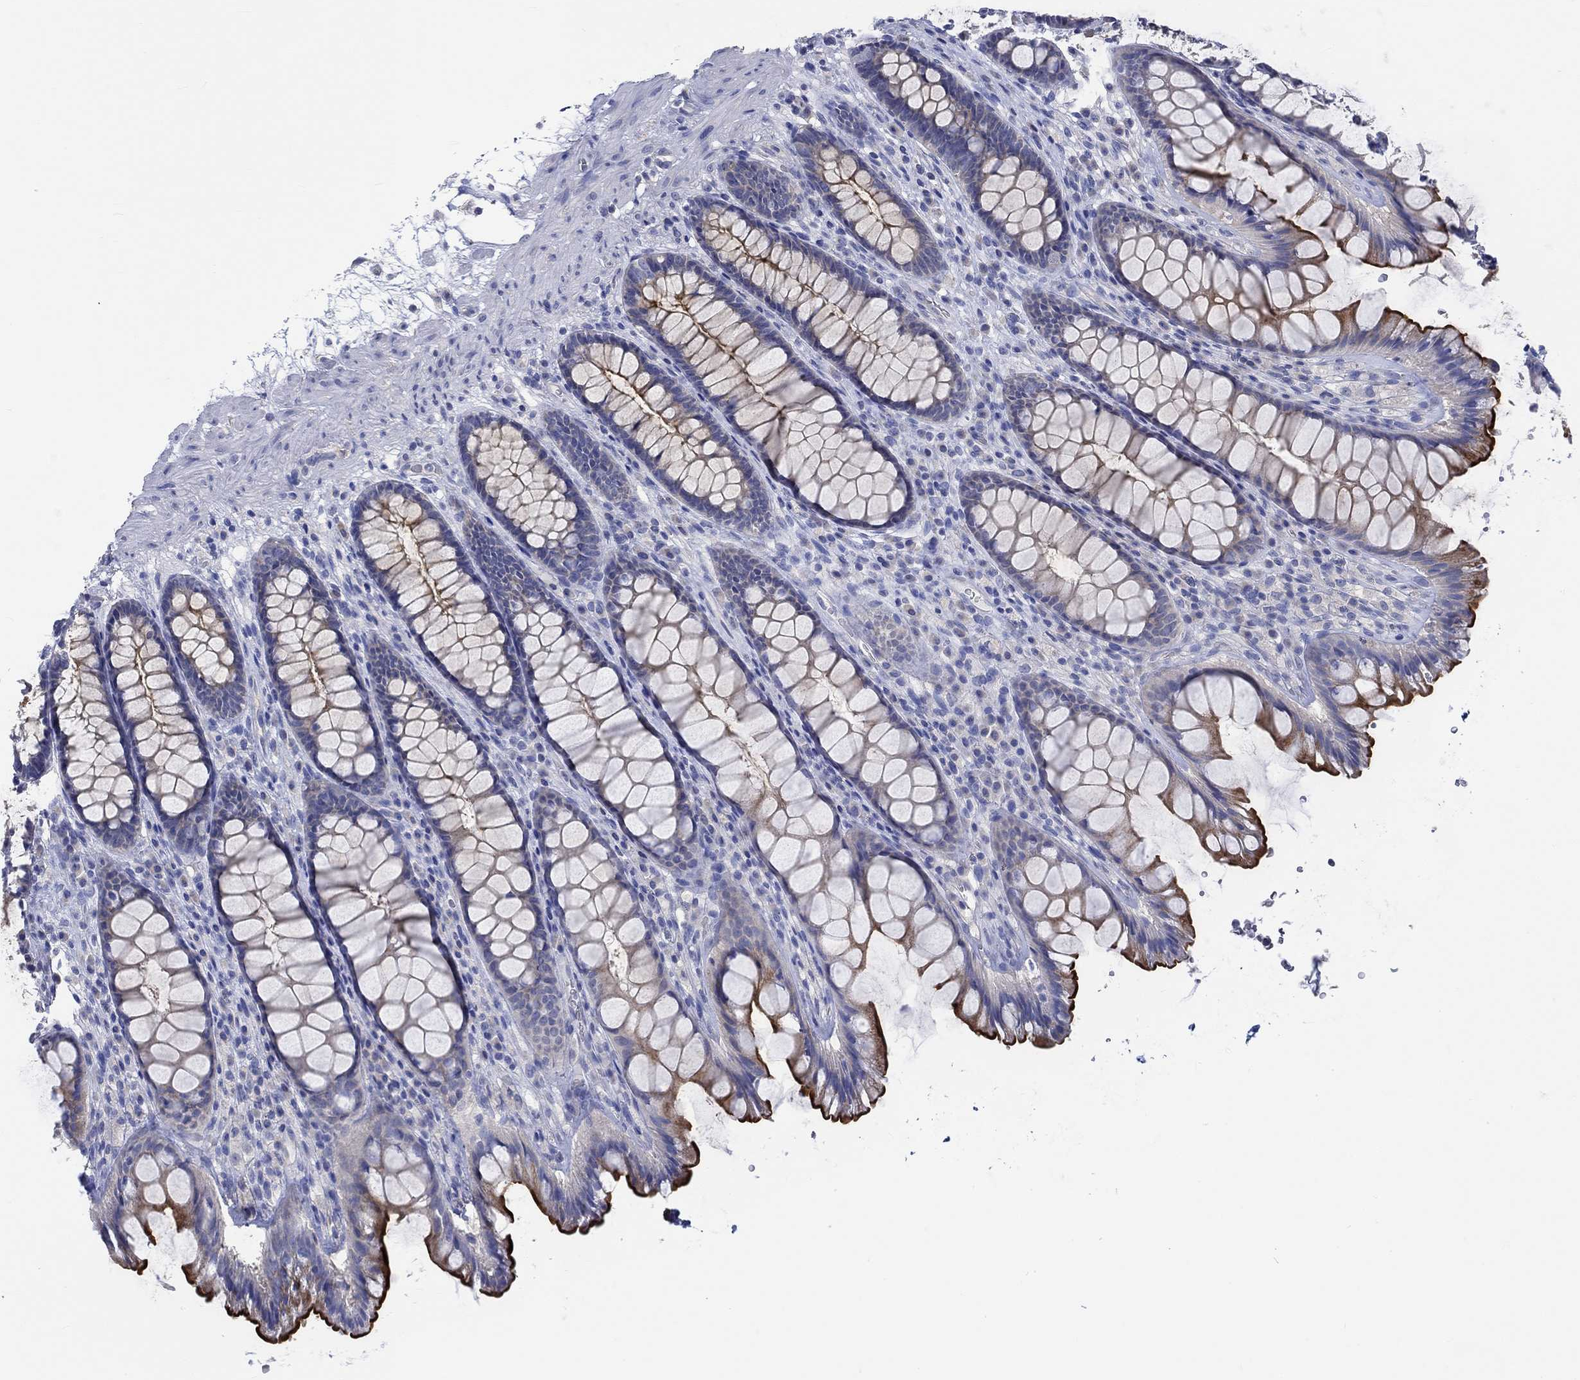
{"staining": {"intensity": "strong", "quantity": "25%-75%", "location": "cytoplasmic/membranous"}, "tissue": "rectum", "cell_type": "Glandular cells", "image_type": "normal", "snomed": [{"axis": "morphology", "description": "Normal tissue, NOS"}, {"axis": "topography", "description": "Rectum"}], "caption": "Strong cytoplasmic/membranous staining for a protein is seen in approximately 25%-75% of glandular cells of unremarkable rectum using immunohistochemistry.", "gene": "KCNA1", "patient": {"sex": "male", "age": 72}}